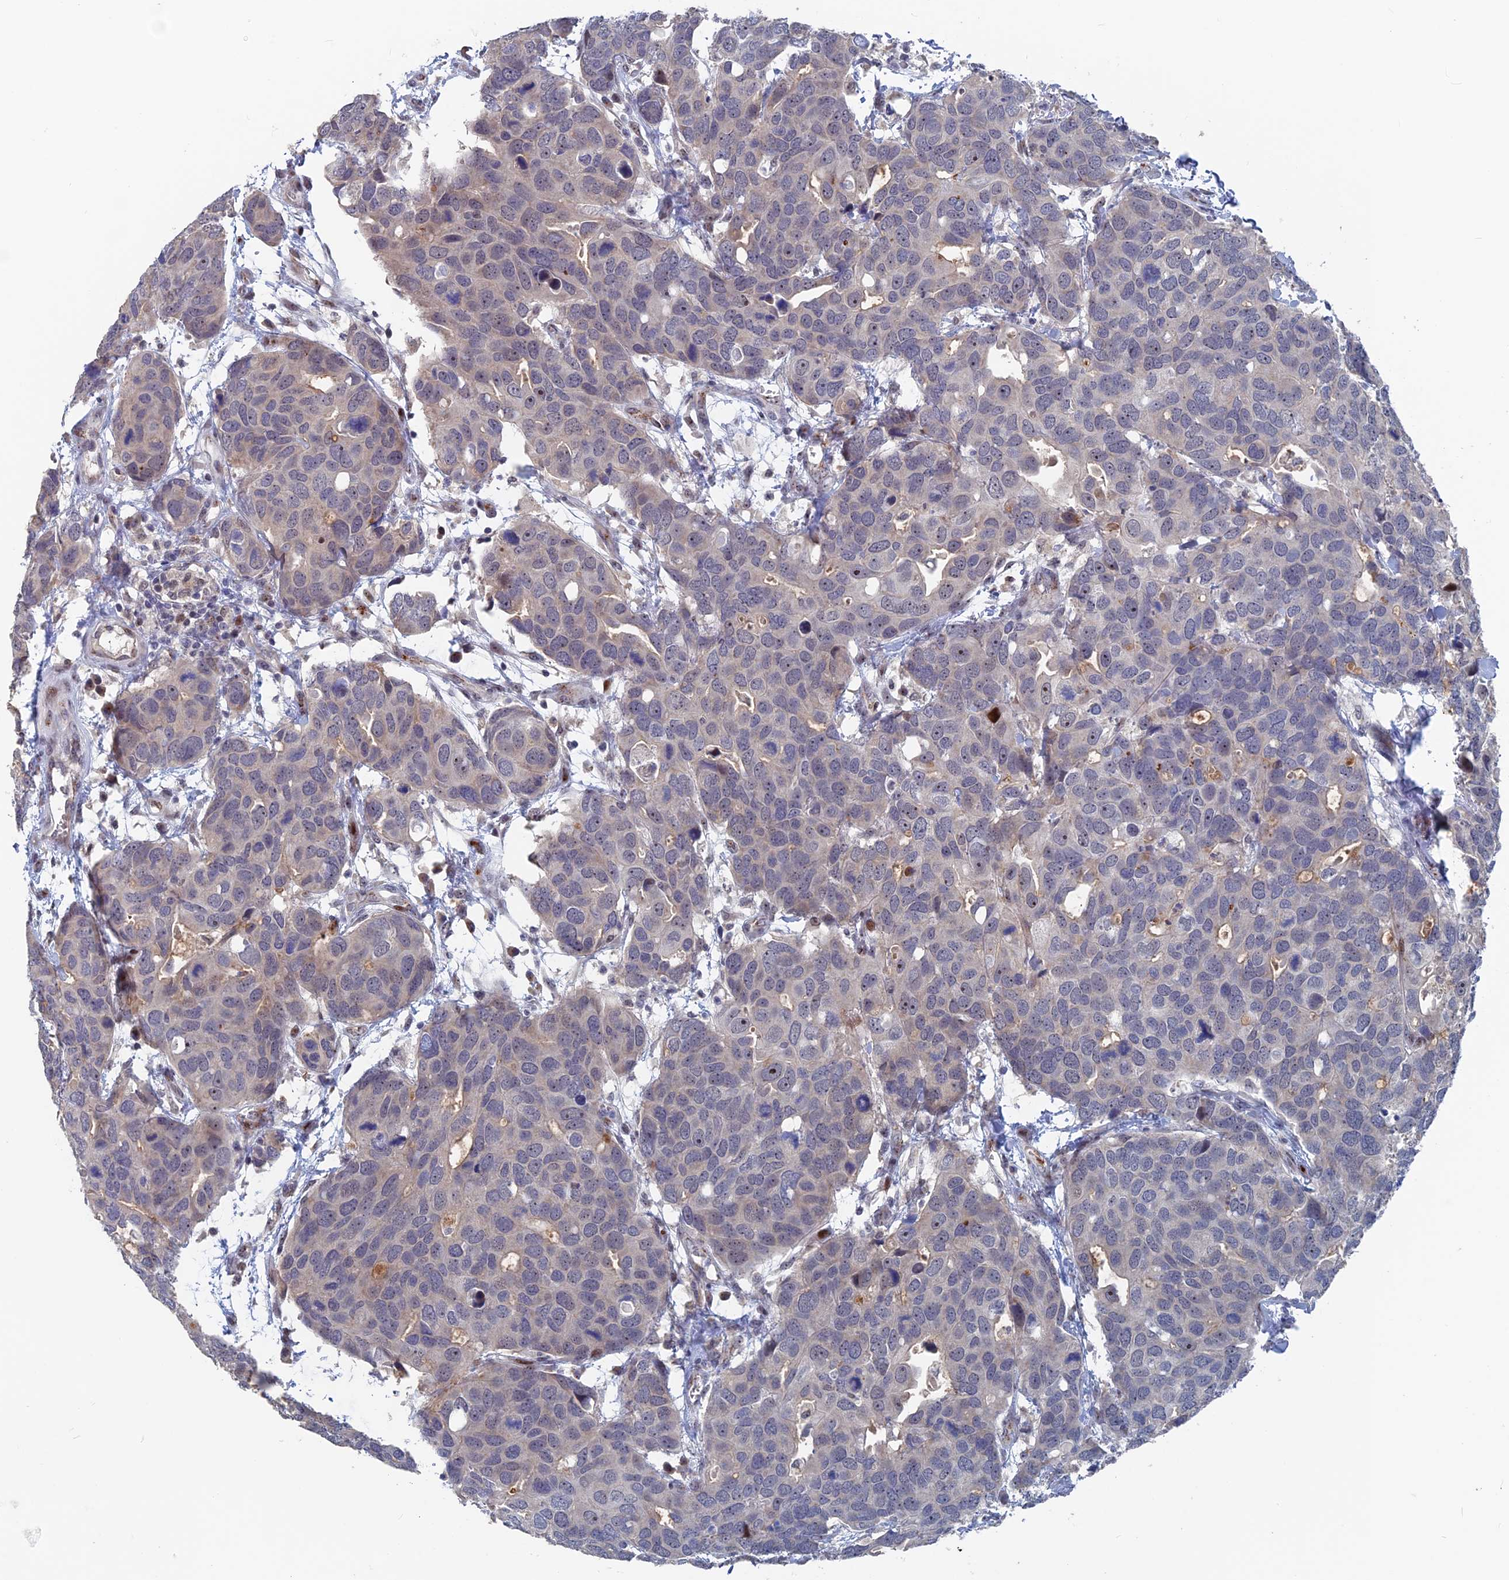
{"staining": {"intensity": "moderate", "quantity": "<25%", "location": "cytoplasmic/membranous,nuclear"}, "tissue": "breast cancer", "cell_type": "Tumor cells", "image_type": "cancer", "snomed": [{"axis": "morphology", "description": "Duct carcinoma"}, {"axis": "topography", "description": "Breast"}], "caption": "Immunohistochemical staining of breast cancer shows moderate cytoplasmic/membranous and nuclear protein expression in about <25% of tumor cells.", "gene": "SH3D21", "patient": {"sex": "female", "age": 83}}